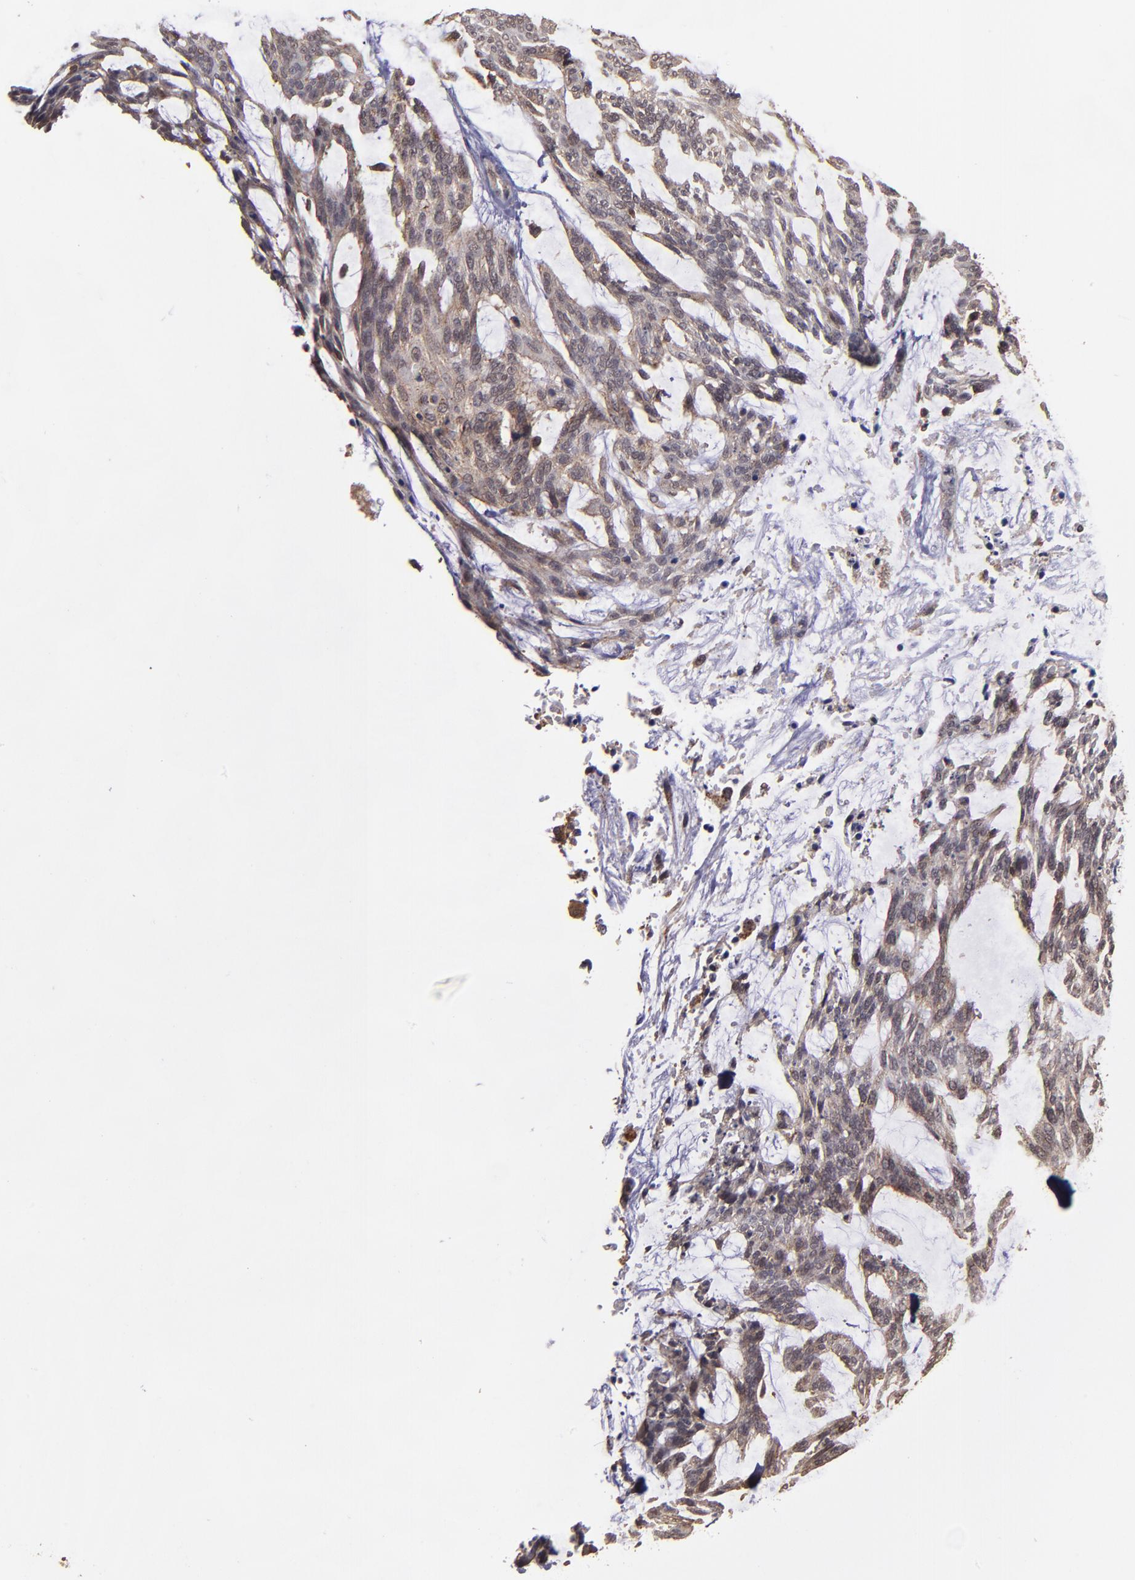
{"staining": {"intensity": "moderate", "quantity": "25%-75%", "location": "cytoplasmic/membranous"}, "tissue": "skin cancer", "cell_type": "Tumor cells", "image_type": "cancer", "snomed": [{"axis": "morphology", "description": "Normal tissue, NOS"}, {"axis": "morphology", "description": "Basal cell carcinoma"}, {"axis": "topography", "description": "Skin"}], "caption": "Immunohistochemical staining of basal cell carcinoma (skin) displays moderate cytoplasmic/membranous protein staining in approximately 25%-75% of tumor cells. The staining was performed using DAB (3,3'-diaminobenzidine) to visualize the protein expression in brown, while the nuclei were stained in blue with hematoxylin (Magnification: 20x).", "gene": "SIPA1L1", "patient": {"sex": "female", "age": 71}}